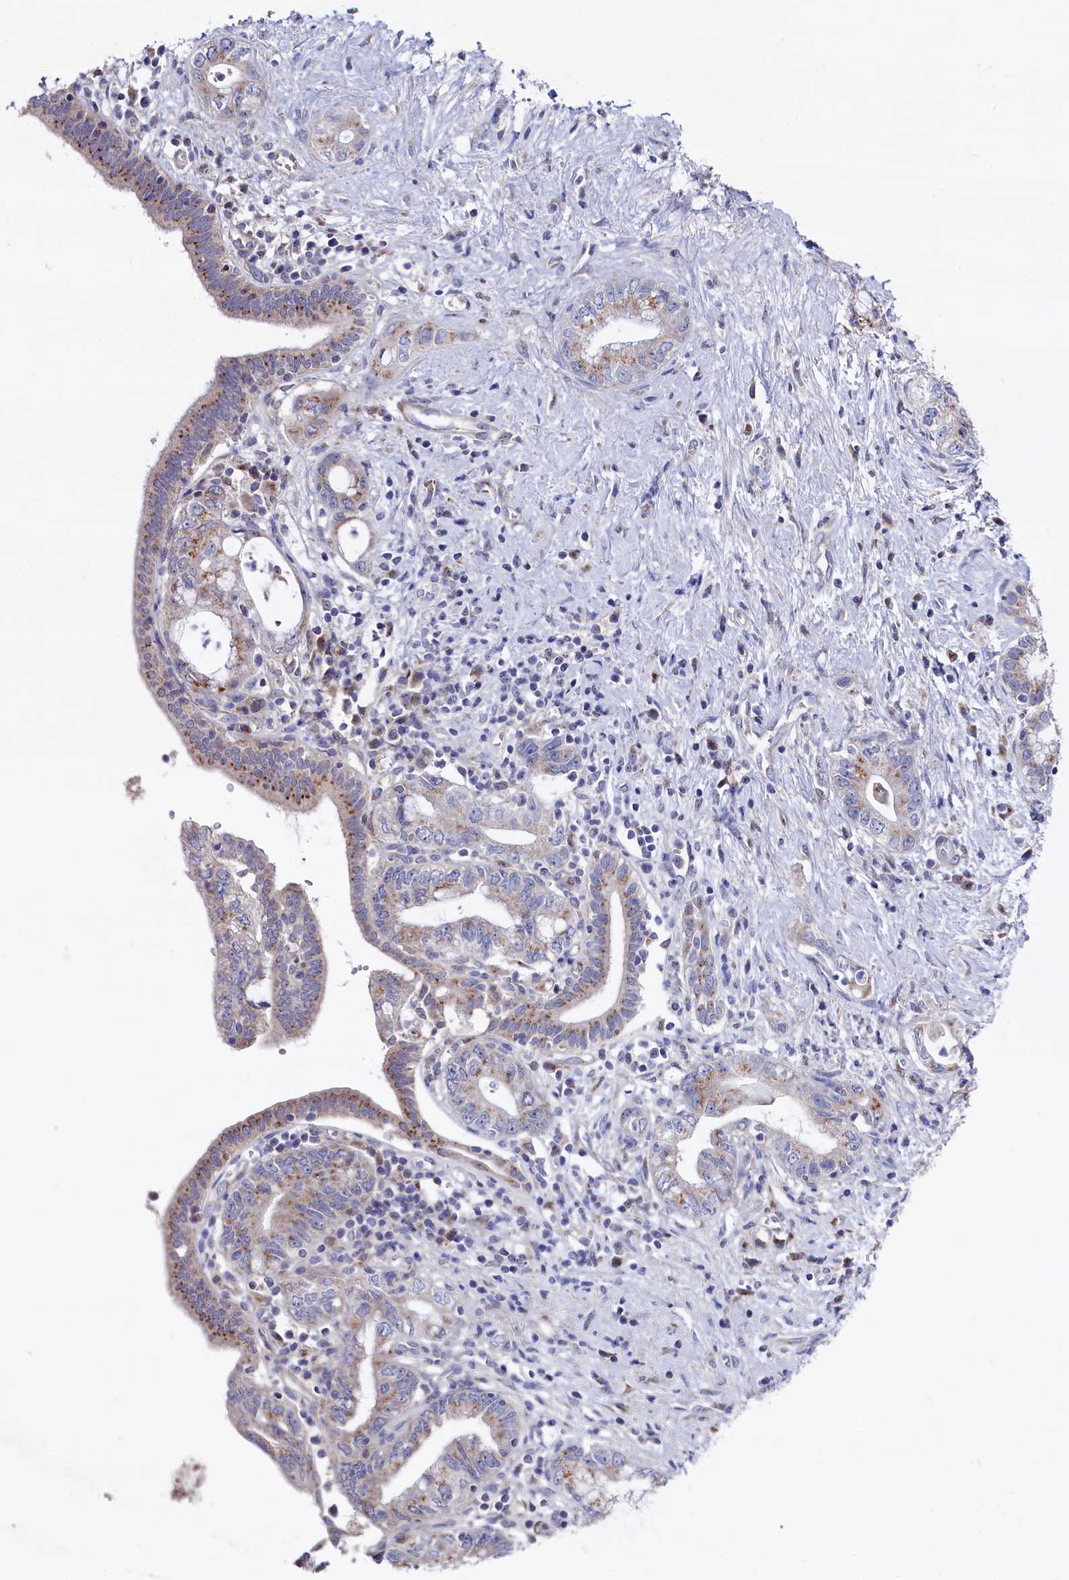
{"staining": {"intensity": "moderate", "quantity": "<25%", "location": "cytoplasmic/membranous"}, "tissue": "pancreatic cancer", "cell_type": "Tumor cells", "image_type": "cancer", "snomed": [{"axis": "morphology", "description": "Adenocarcinoma, NOS"}, {"axis": "topography", "description": "Pancreas"}], "caption": "Moderate cytoplasmic/membranous staining is appreciated in about <25% of tumor cells in pancreatic adenocarcinoma. Nuclei are stained in blue.", "gene": "GPR108", "patient": {"sex": "female", "age": 73}}